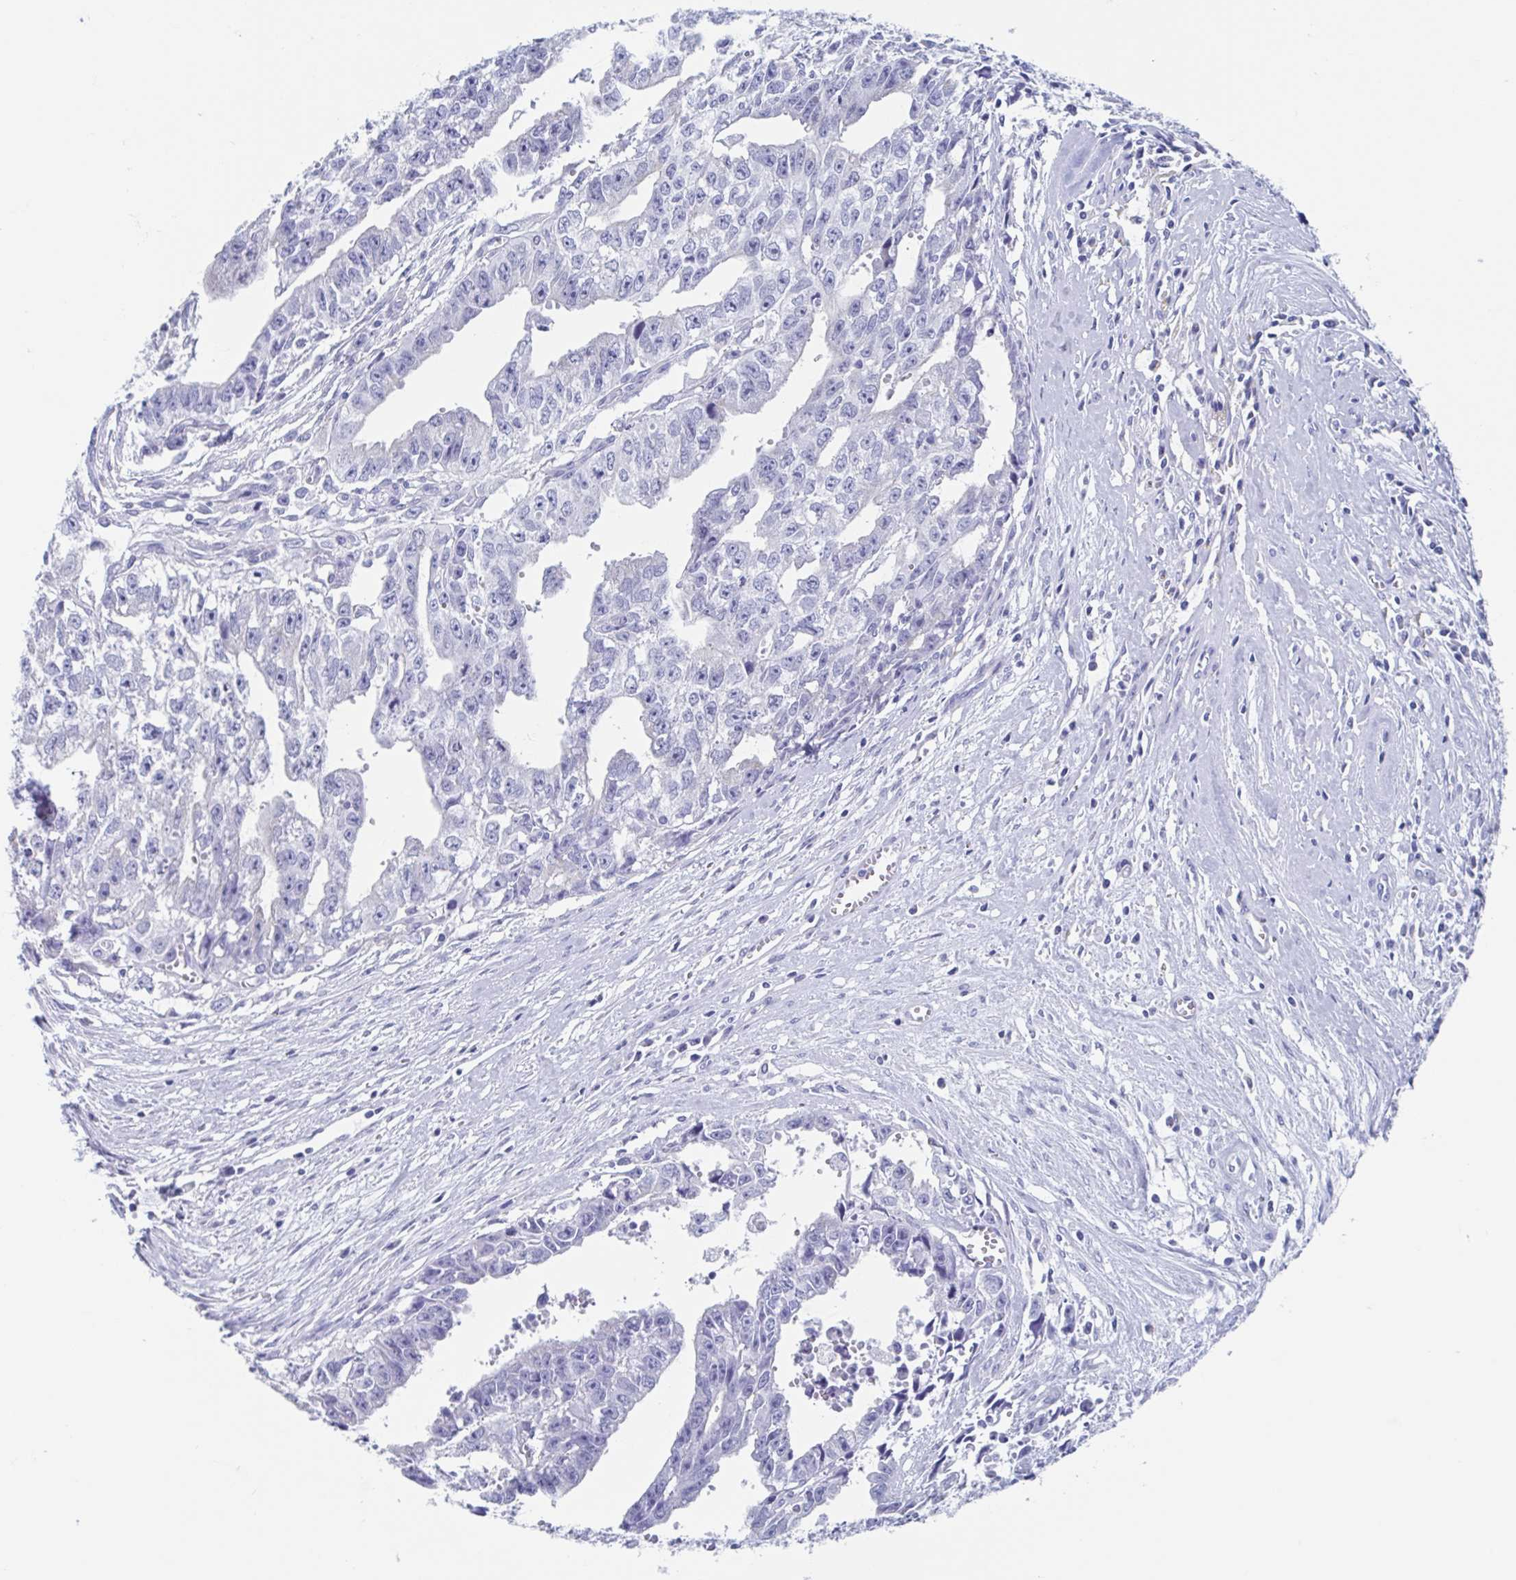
{"staining": {"intensity": "negative", "quantity": "none", "location": "none"}, "tissue": "testis cancer", "cell_type": "Tumor cells", "image_type": "cancer", "snomed": [{"axis": "morphology", "description": "Carcinoma, Embryonal, NOS"}, {"axis": "morphology", "description": "Teratoma, malignant, NOS"}, {"axis": "topography", "description": "Testis"}], "caption": "IHC image of neoplastic tissue: embryonal carcinoma (testis) stained with DAB reveals no significant protein positivity in tumor cells.", "gene": "SHCBP1L", "patient": {"sex": "male", "age": 24}}